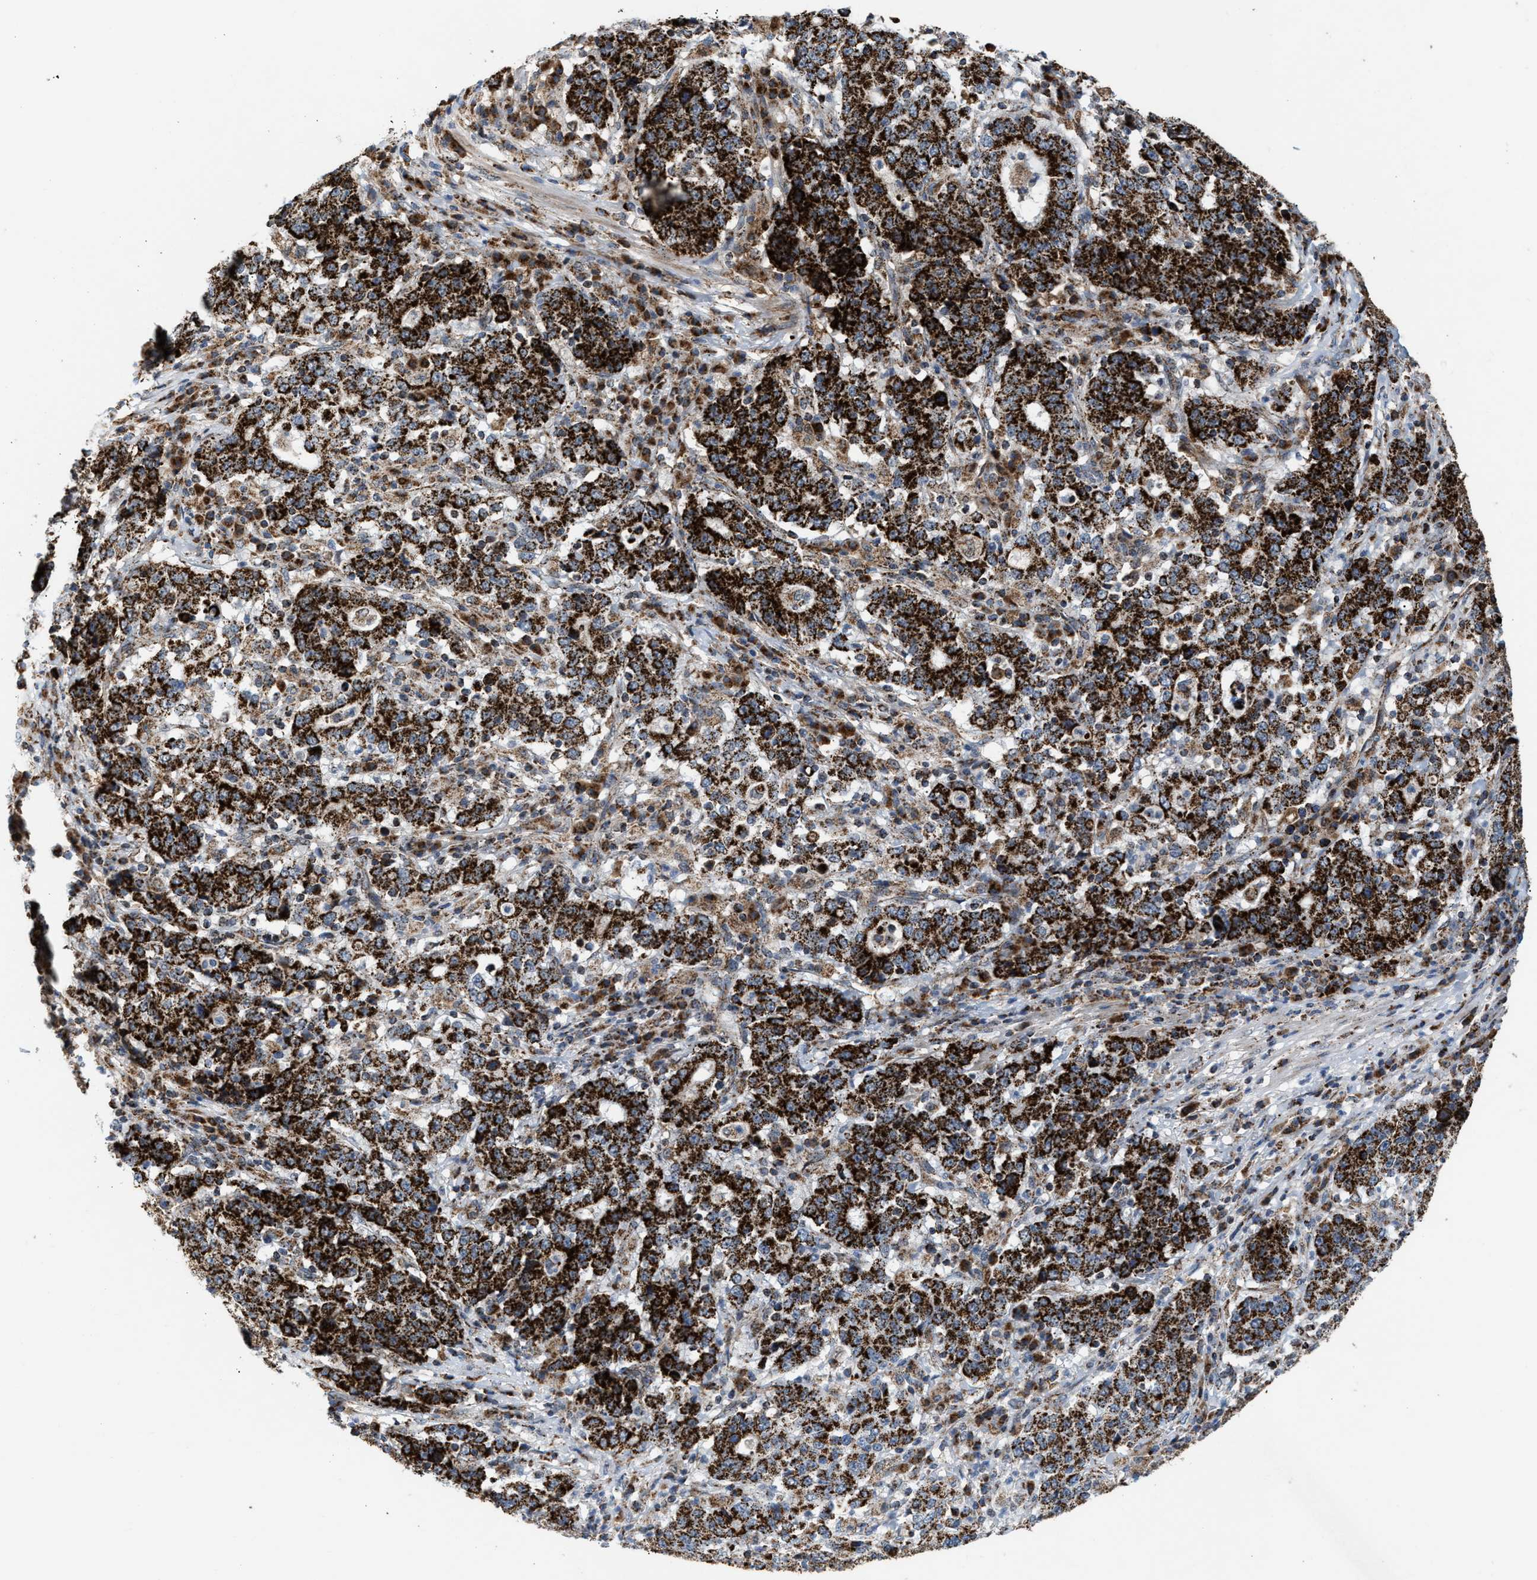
{"staining": {"intensity": "strong", "quantity": ">75%", "location": "cytoplasmic/membranous"}, "tissue": "stomach cancer", "cell_type": "Tumor cells", "image_type": "cancer", "snomed": [{"axis": "morphology", "description": "Adenocarcinoma, NOS"}, {"axis": "topography", "description": "Stomach"}], "caption": "Stomach cancer stained for a protein (brown) shows strong cytoplasmic/membranous positive expression in approximately >75% of tumor cells.", "gene": "PMPCA", "patient": {"sex": "male", "age": 59}}